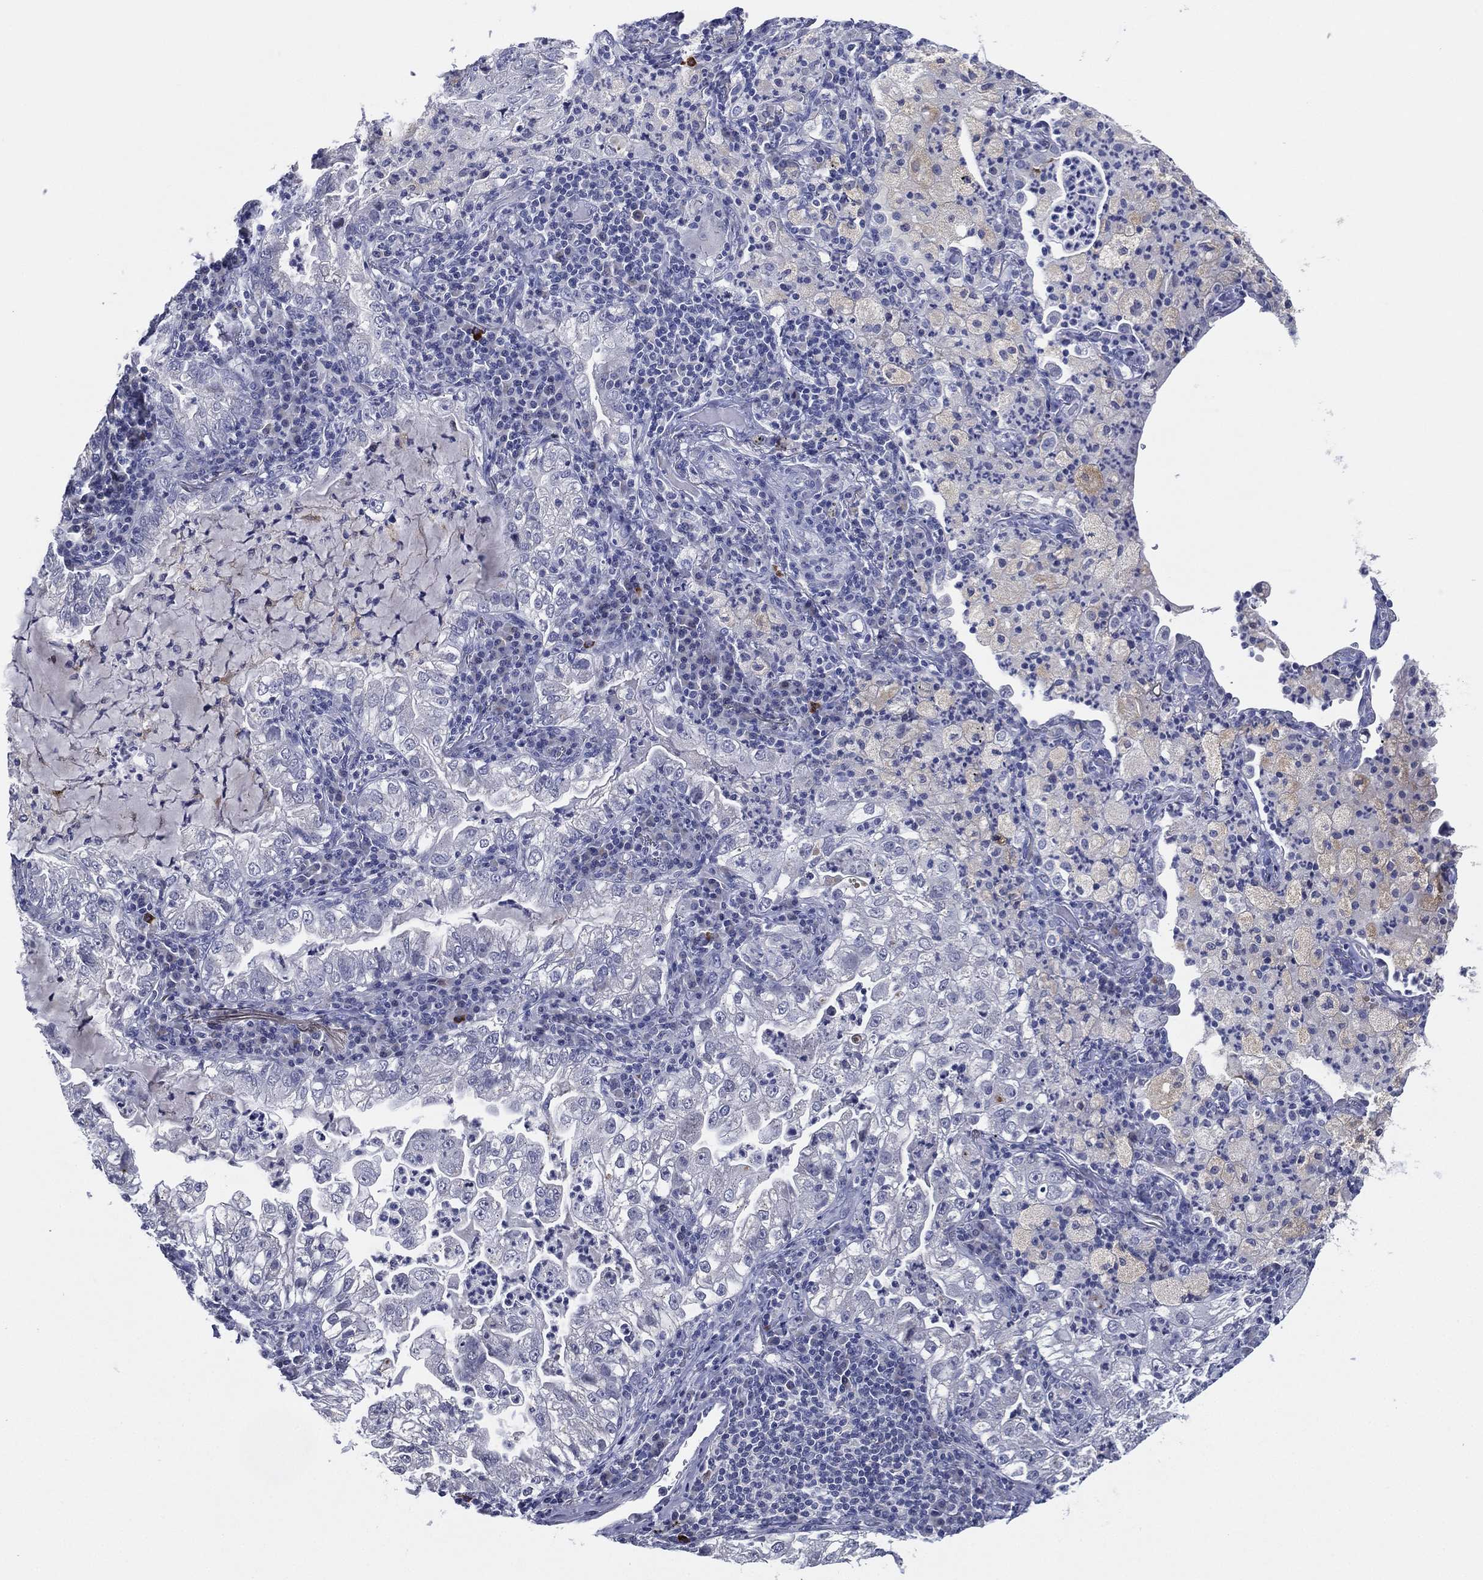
{"staining": {"intensity": "negative", "quantity": "none", "location": "none"}, "tissue": "lung cancer", "cell_type": "Tumor cells", "image_type": "cancer", "snomed": [{"axis": "morphology", "description": "Adenocarcinoma, NOS"}, {"axis": "topography", "description": "Lung"}], "caption": "Immunohistochemistry micrograph of neoplastic tissue: human lung cancer stained with DAB (3,3'-diaminobenzidine) reveals no significant protein staining in tumor cells. The staining was performed using DAB (3,3'-diaminobenzidine) to visualize the protein expression in brown, while the nuclei were stained in blue with hematoxylin (Magnification: 20x).", "gene": "SLC13A4", "patient": {"sex": "female", "age": 73}}